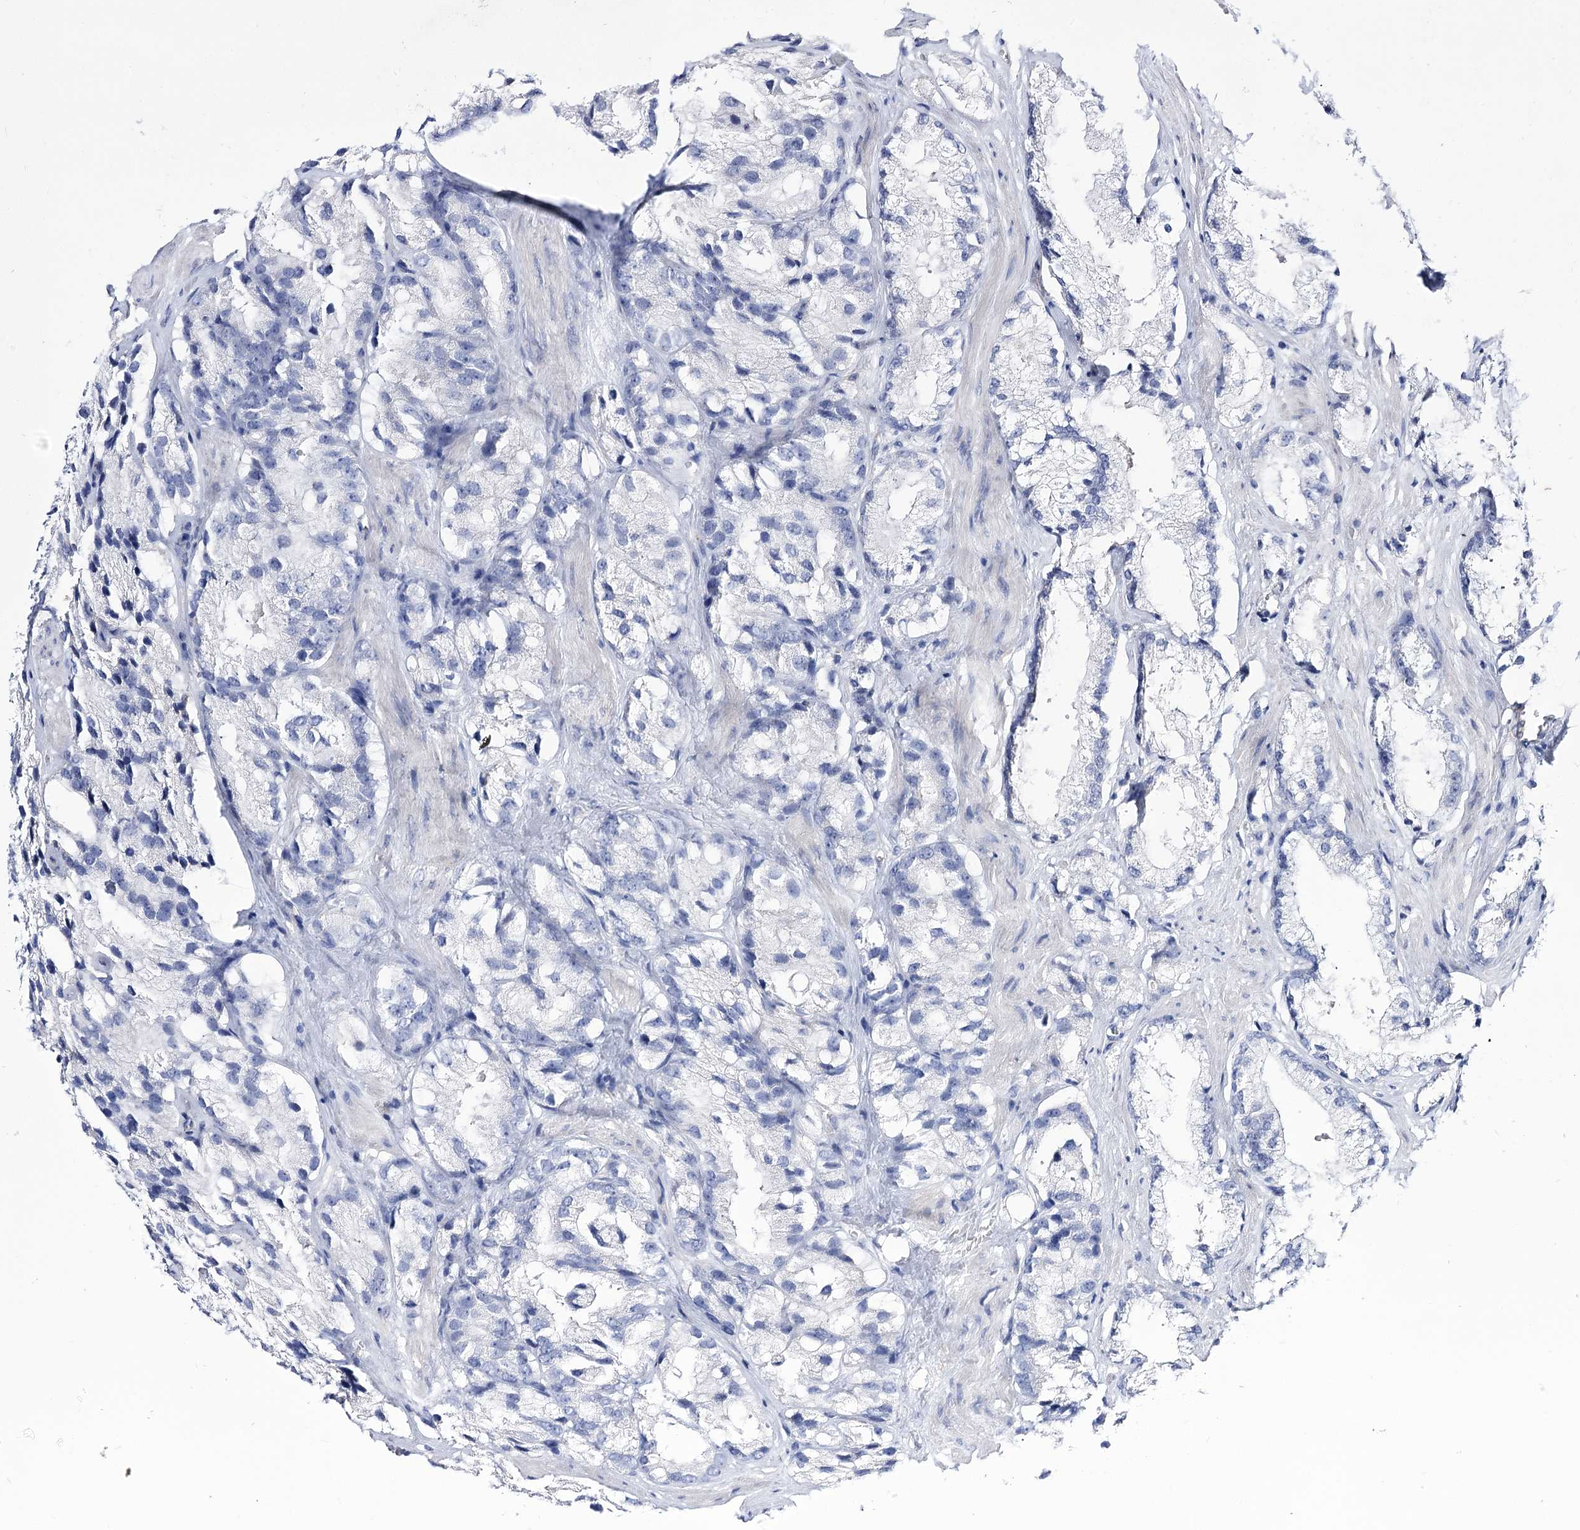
{"staining": {"intensity": "negative", "quantity": "none", "location": "none"}, "tissue": "prostate cancer", "cell_type": "Tumor cells", "image_type": "cancer", "snomed": [{"axis": "morphology", "description": "Adenocarcinoma, High grade"}, {"axis": "topography", "description": "Prostate"}], "caption": "IHC image of prostate adenocarcinoma (high-grade) stained for a protein (brown), which exhibits no expression in tumor cells.", "gene": "THAP6", "patient": {"sex": "male", "age": 66}}